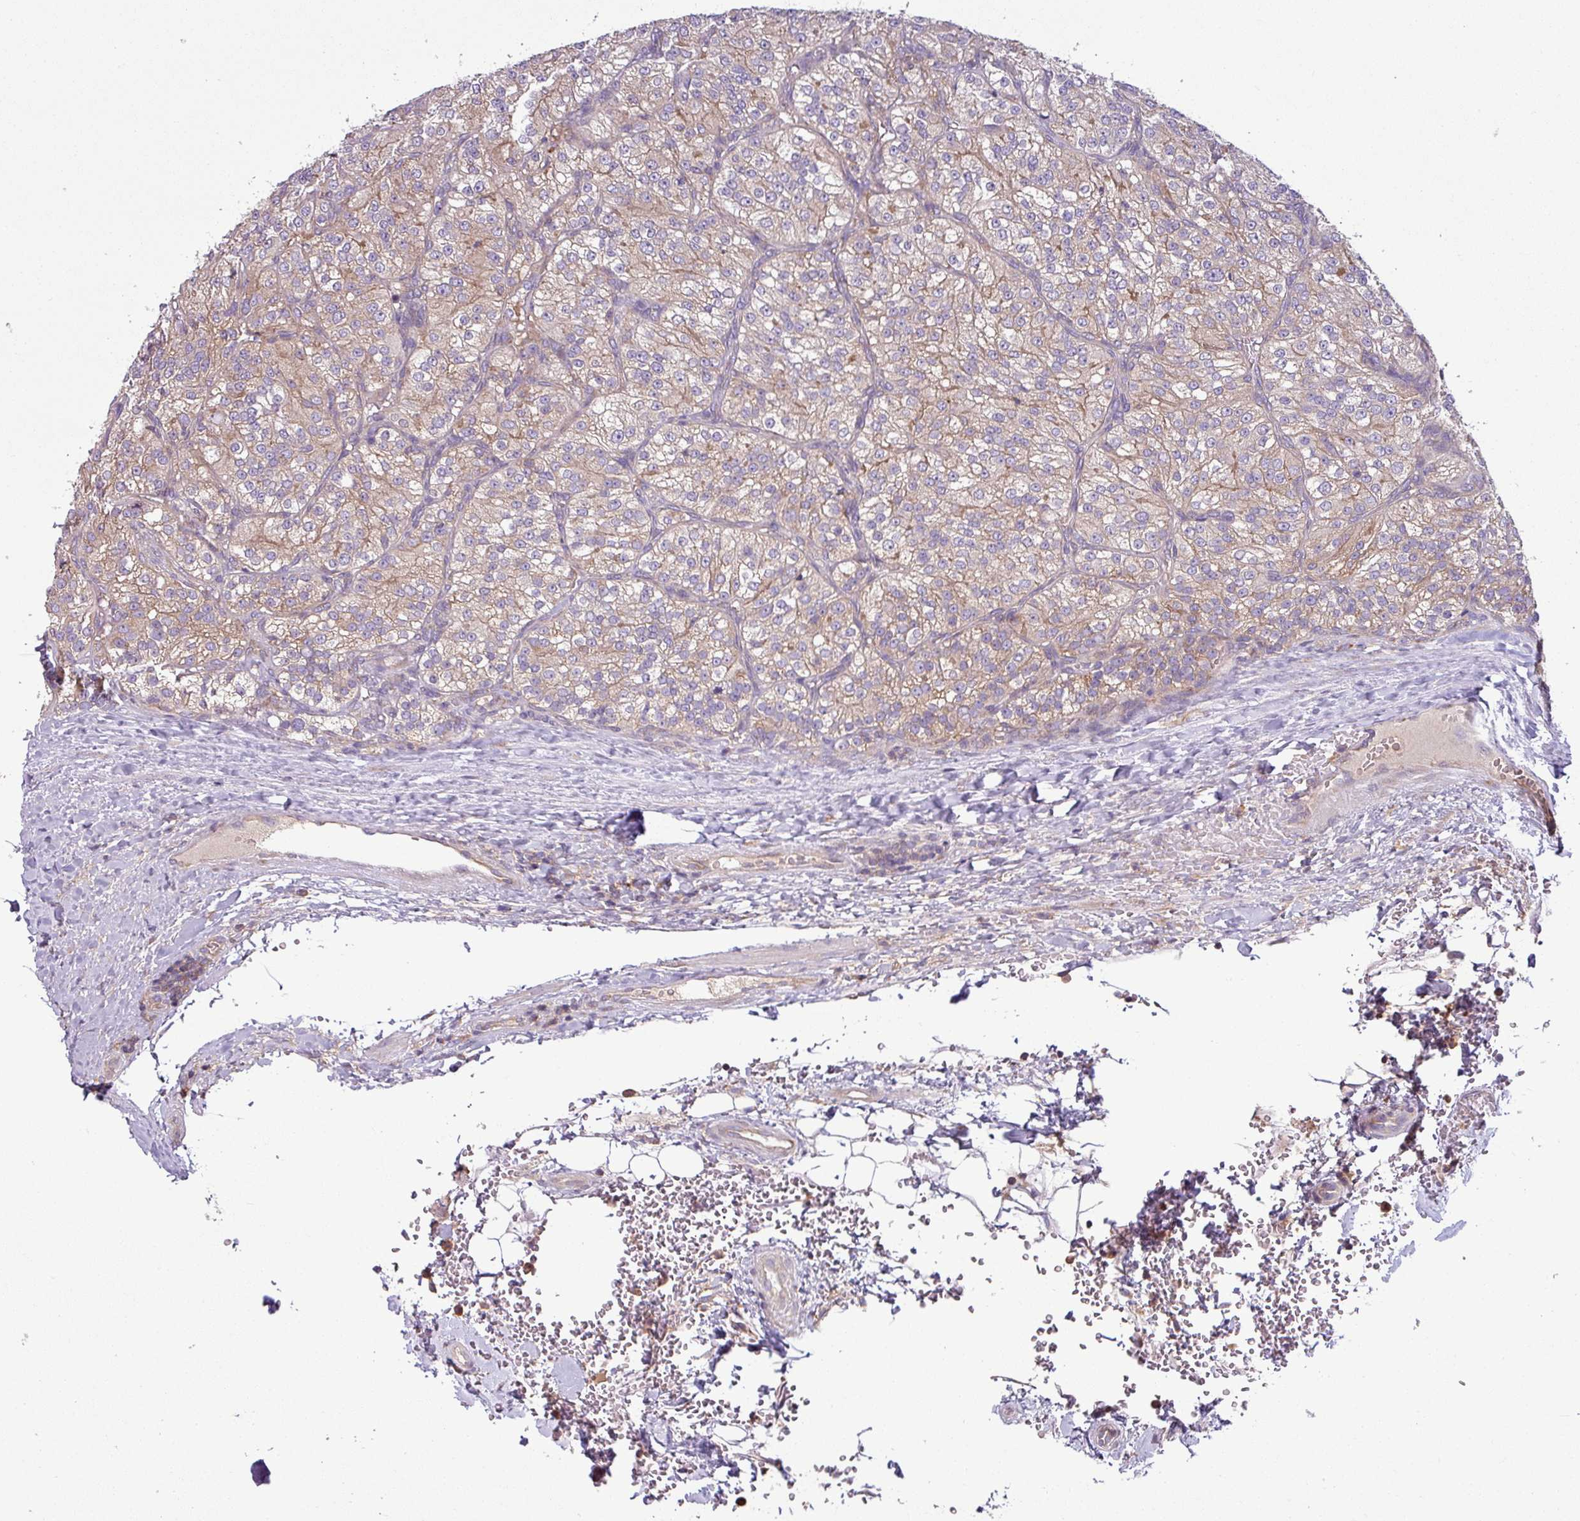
{"staining": {"intensity": "weak", "quantity": "<25%", "location": "cytoplasmic/membranous"}, "tissue": "renal cancer", "cell_type": "Tumor cells", "image_type": "cancer", "snomed": [{"axis": "morphology", "description": "Adenocarcinoma, NOS"}, {"axis": "topography", "description": "Kidney"}], "caption": "High magnification brightfield microscopy of renal cancer (adenocarcinoma) stained with DAB (brown) and counterstained with hematoxylin (blue): tumor cells show no significant staining.", "gene": "LRRC74B", "patient": {"sex": "female", "age": 63}}